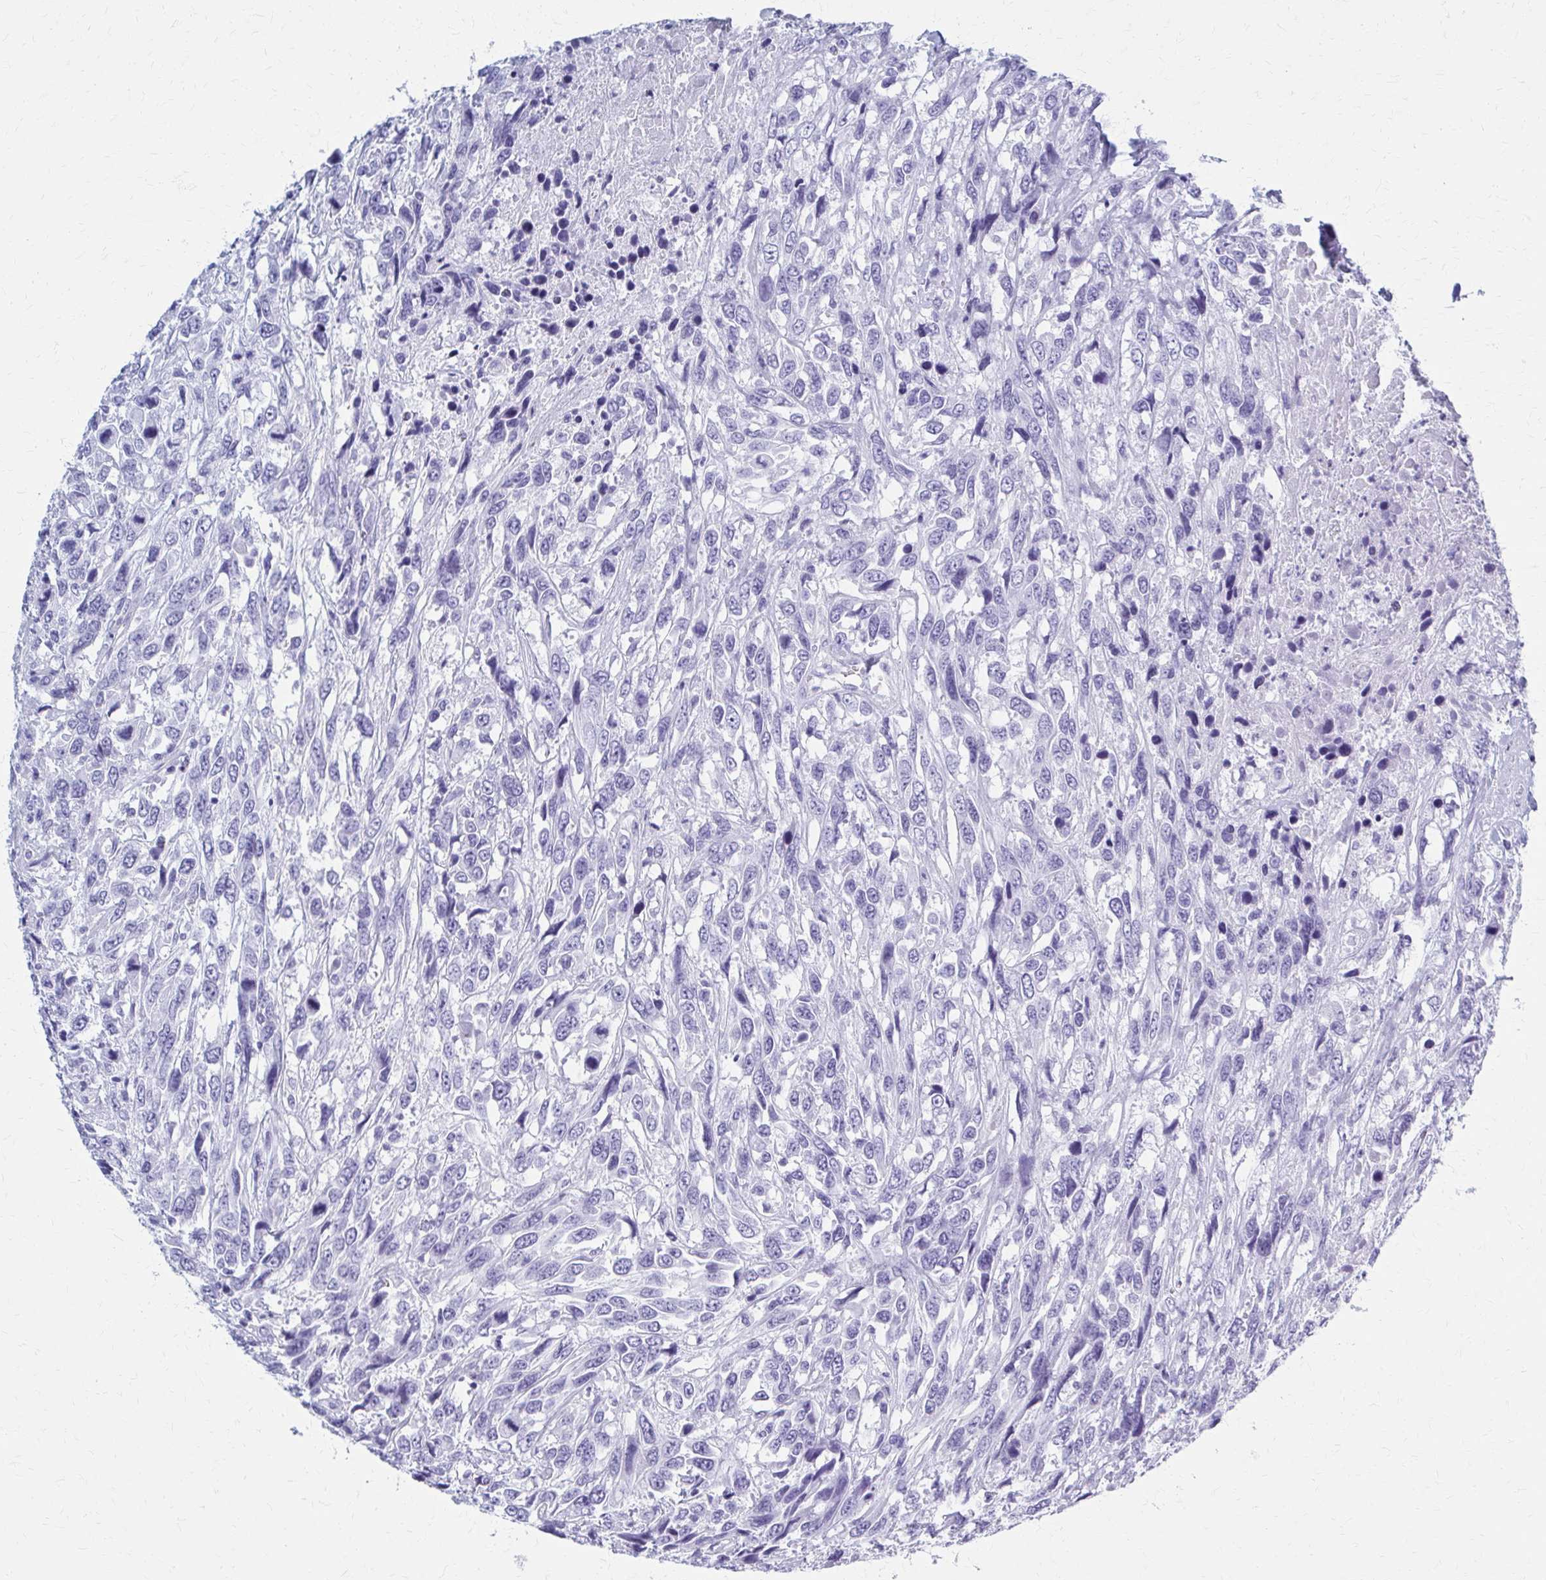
{"staining": {"intensity": "negative", "quantity": "none", "location": "none"}, "tissue": "urothelial cancer", "cell_type": "Tumor cells", "image_type": "cancer", "snomed": [{"axis": "morphology", "description": "Urothelial carcinoma, High grade"}, {"axis": "topography", "description": "Urinary bladder"}], "caption": "Immunohistochemistry (IHC) micrograph of human urothelial cancer stained for a protein (brown), which exhibits no positivity in tumor cells.", "gene": "CELF5", "patient": {"sex": "female", "age": 70}}